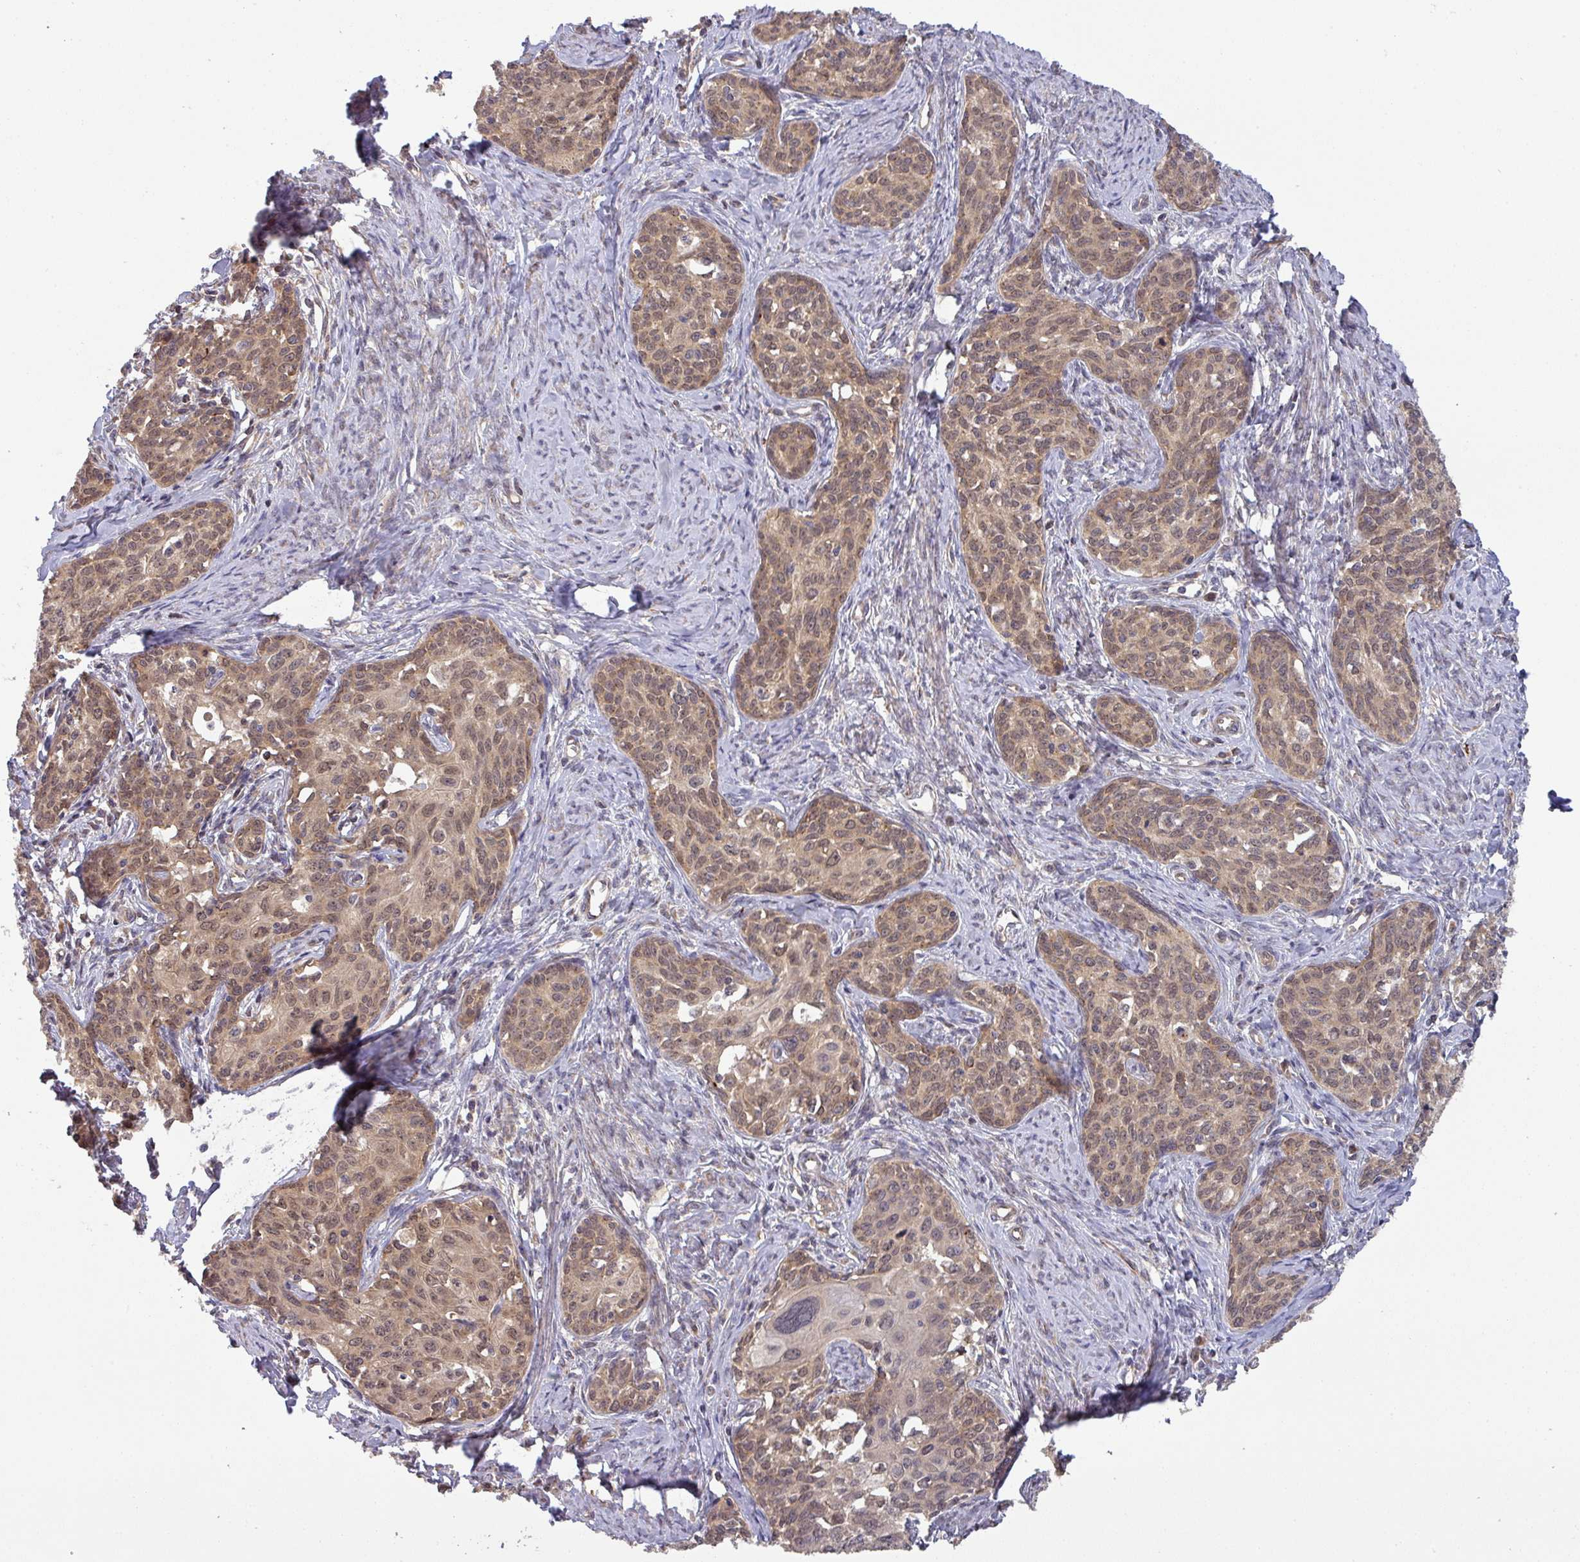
{"staining": {"intensity": "moderate", "quantity": ">75%", "location": "cytoplasmic/membranous"}, "tissue": "cervical cancer", "cell_type": "Tumor cells", "image_type": "cancer", "snomed": [{"axis": "morphology", "description": "Squamous cell carcinoma, NOS"}, {"axis": "morphology", "description": "Adenocarcinoma, NOS"}, {"axis": "topography", "description": "Cervix"}], "caption": "This is an image of immunohistochemistry staining of cervical cancer (squamous cell carcinoma), which shows moderate positivity in the cytoplasmic/membranous of tumor cells.", "gene": "CCDC121", "patient": {"sex": "female", "age": 52}}